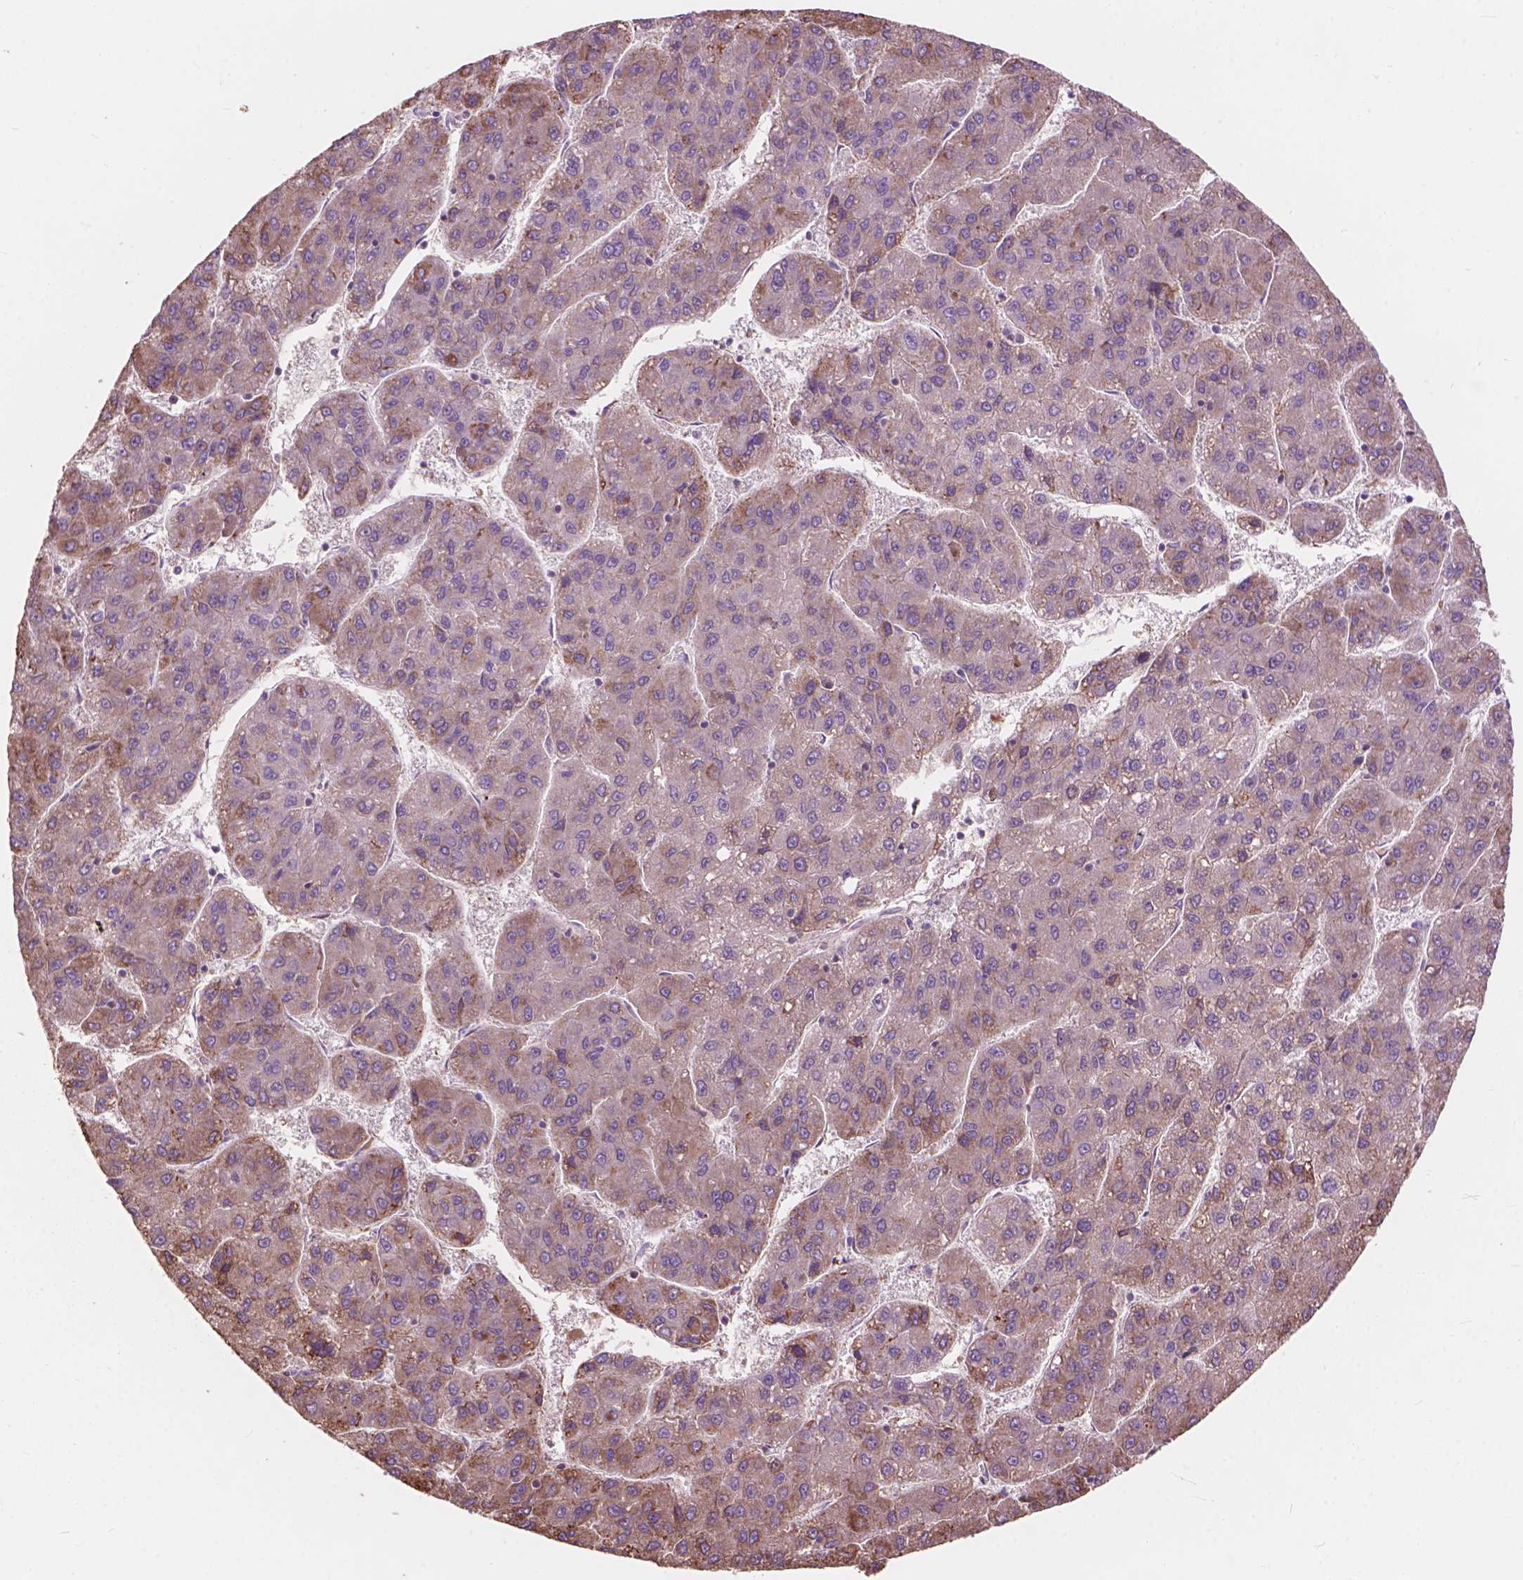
{"staining": {"intensity": "moderate", "quantity": "<25%", "location": "cytoplasmic/membranous"}, "tissue": "liver cancer", "cell_type": "Tumor cells", "image_type": "cancer", "snomed": [{"axis": "morphology", "description": "Carcinoma, Hepatocellular, NOS"}, {"axis": "topography", "description": "Liver"}], "caption": "Tumor cells exhibit moderate cytoplasmic/membranous positivity in approximately <25% of cells in liver cancer (hepatocellular carcinoma). (DAB = brown stain, brightfield microscopy at high magnification).", "gene": "FNIP1", "patient": {"sex": "female", "age": 82}}